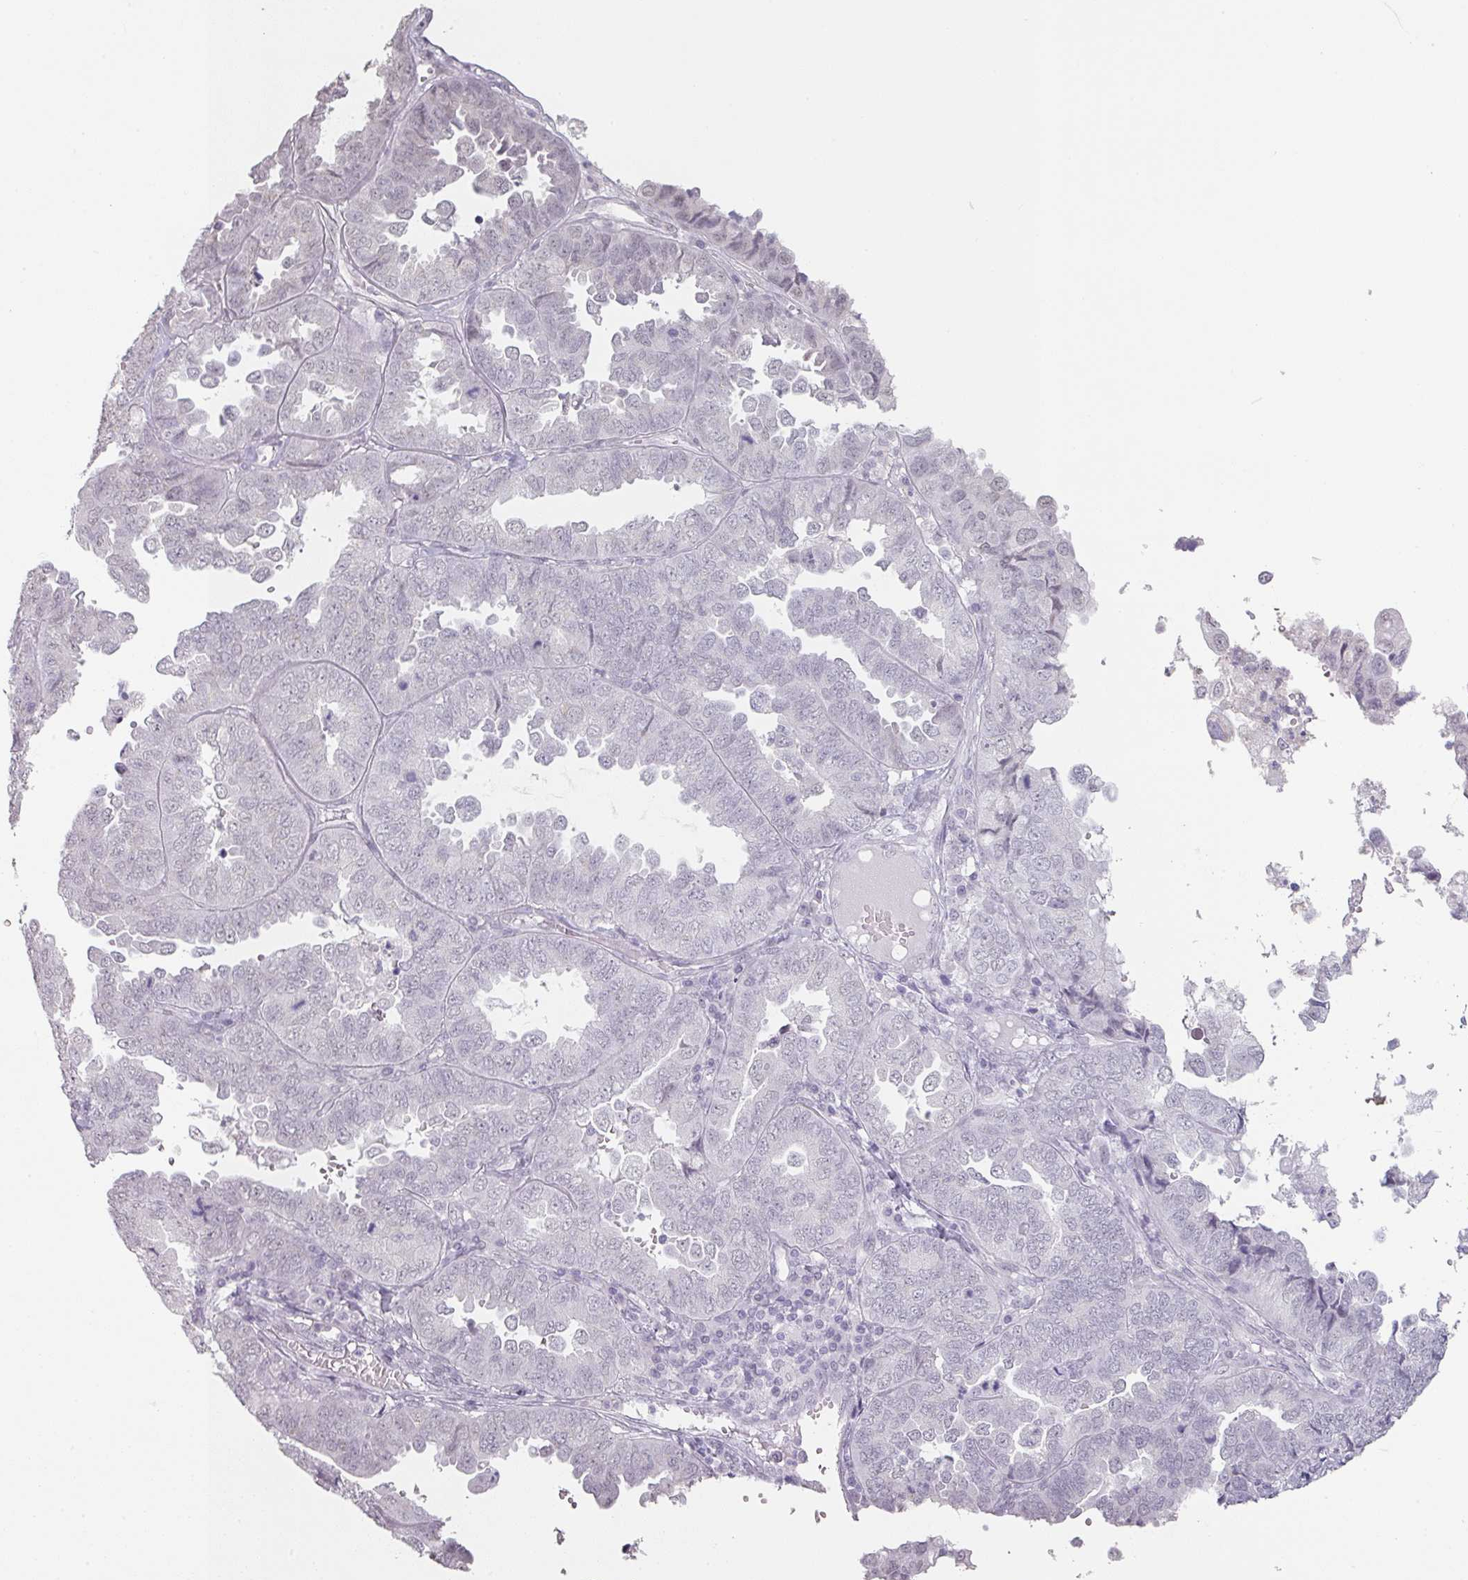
{"staining": {"intensity": "negative", "quantity": "none", "location": "none"}, "tissue": "endometrial cancer", "cell_type": "Tumor cells", "image_type": "cancer", "snomed": [{"axis": "morphology", "description": "Adenocarcinoma, NOS"}, {"axis": "topography", "description": "Endometrium"}], "caption": "Immunohistochemistry image of endometrial cancer stained for a protein (brown), which shows no positivity in tumor cells.", "gene": "SPRR1A", "patient": {"sex": "female", "age": 79}}